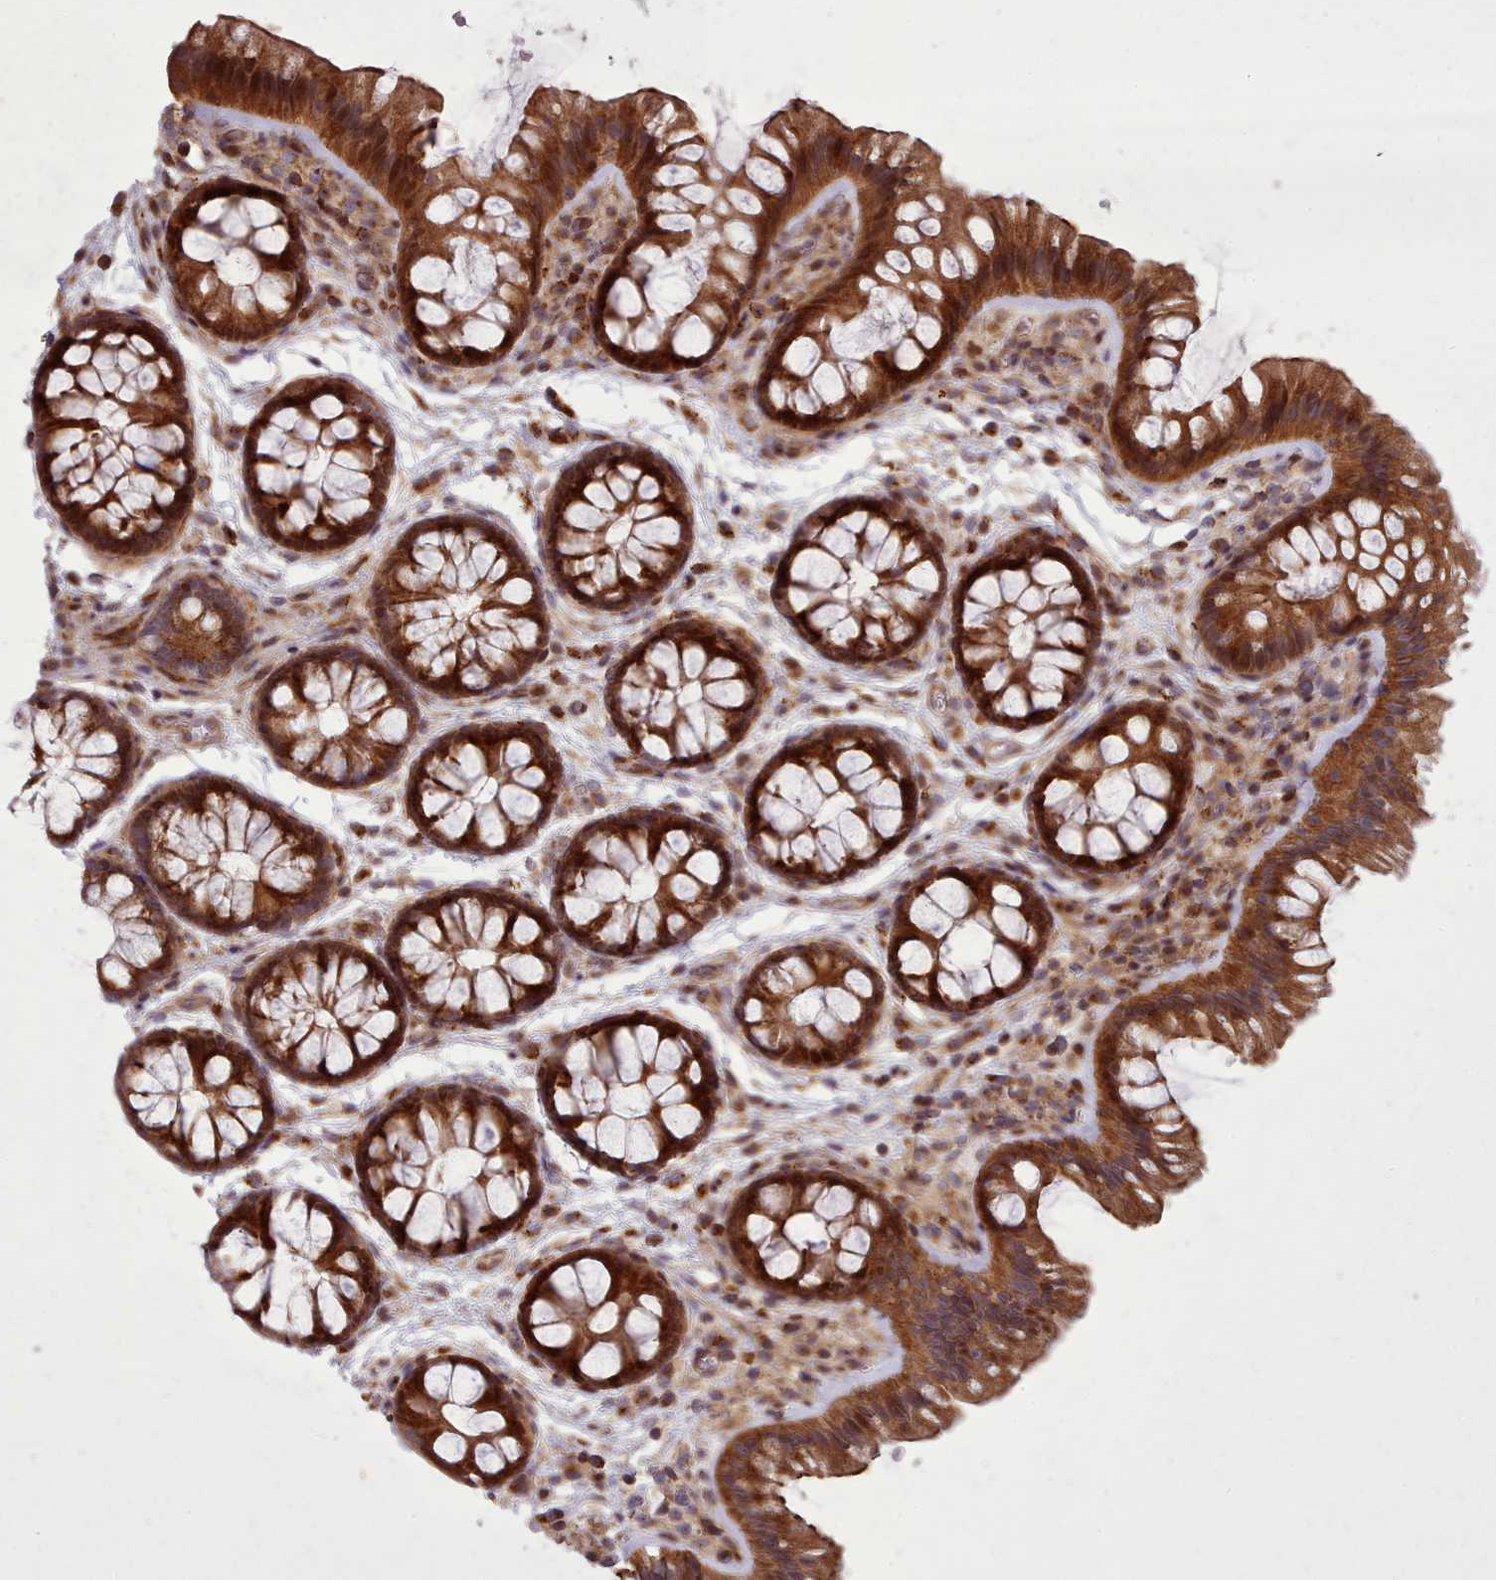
{"staining": {"intensity": "moderate", "quantity": ">75%", "location": "cytoplasmic/membranous,nuclear"}, "tissue": "colon", "cell_type": "Endothelial cells", "image_type": "normal", "snomed": [{"axis": "morphology", "description": "Normal tissue, NOS"}, {"axis": "topography", "description": "Colon"}], "caption": "Colon stained with DAB immunohistochemistry shows medium levels of moderate cytoplasmic/membranous,nuclear positivity in about >75% of endothelial cells. The protein is stained brown, and the nuclei are stained in blue (DAB IHC with brightfield microscopy, high magnification).", "gene": "NLRP7", "patient": {"sex": "male", "age": 46}}